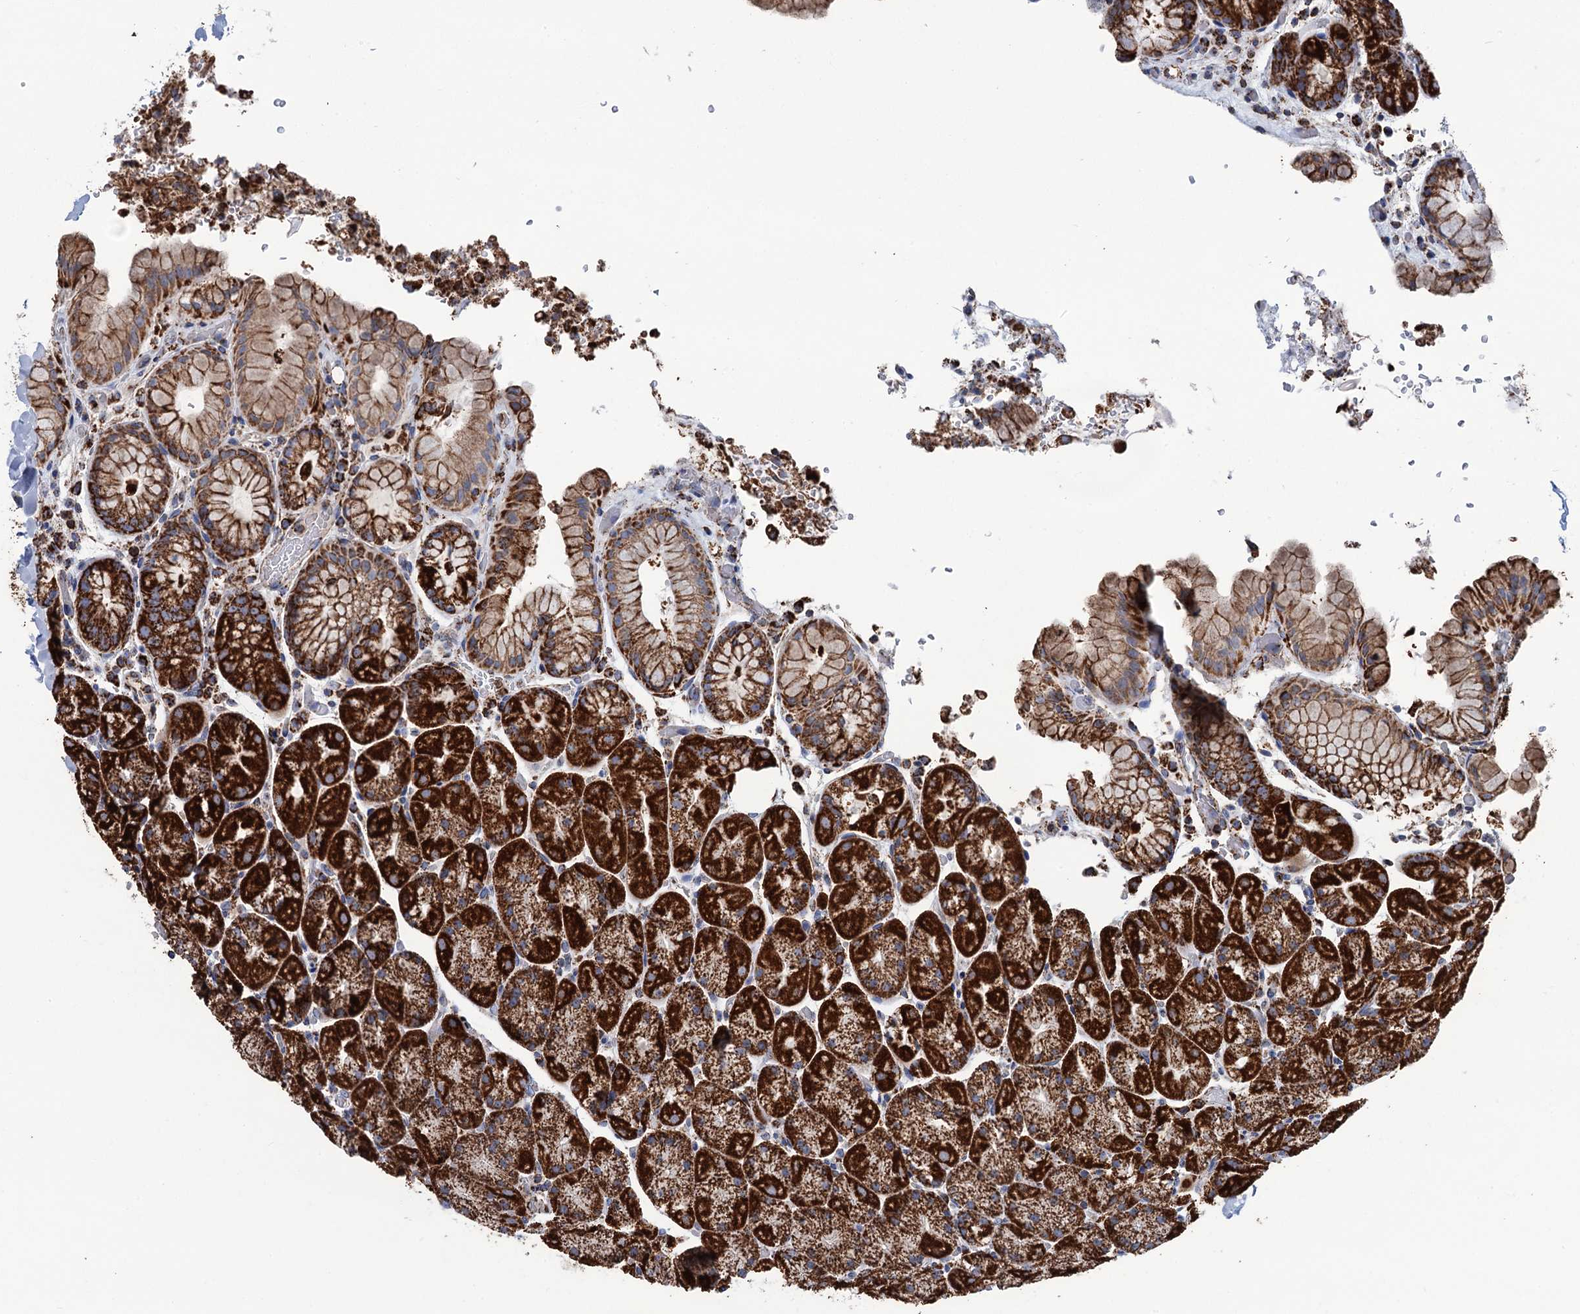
{"staining": {"intensity": "strong", "quantity": ">75%", "location": "cytoplasmic/membranous"}, "tissue": "stomach", "cell_type": "Glandular cells", "image_type": "normal", "snomed": [{"axis": "morphology", "description": "Normal tissue, NOS"}, {"axis": "topography", "description": "Stomach, upper"}, {"axis": "topography", "description": "Stomach, lower"}], "caption": "An IHC photomicrograph of unremarkable tissue is shown. Protein staining in brown labels strong cytoplasmic/membranous positivity in stomach within glandular cells.", "gene": "IVD", "patient": {"sex": "male", "age": 67}}